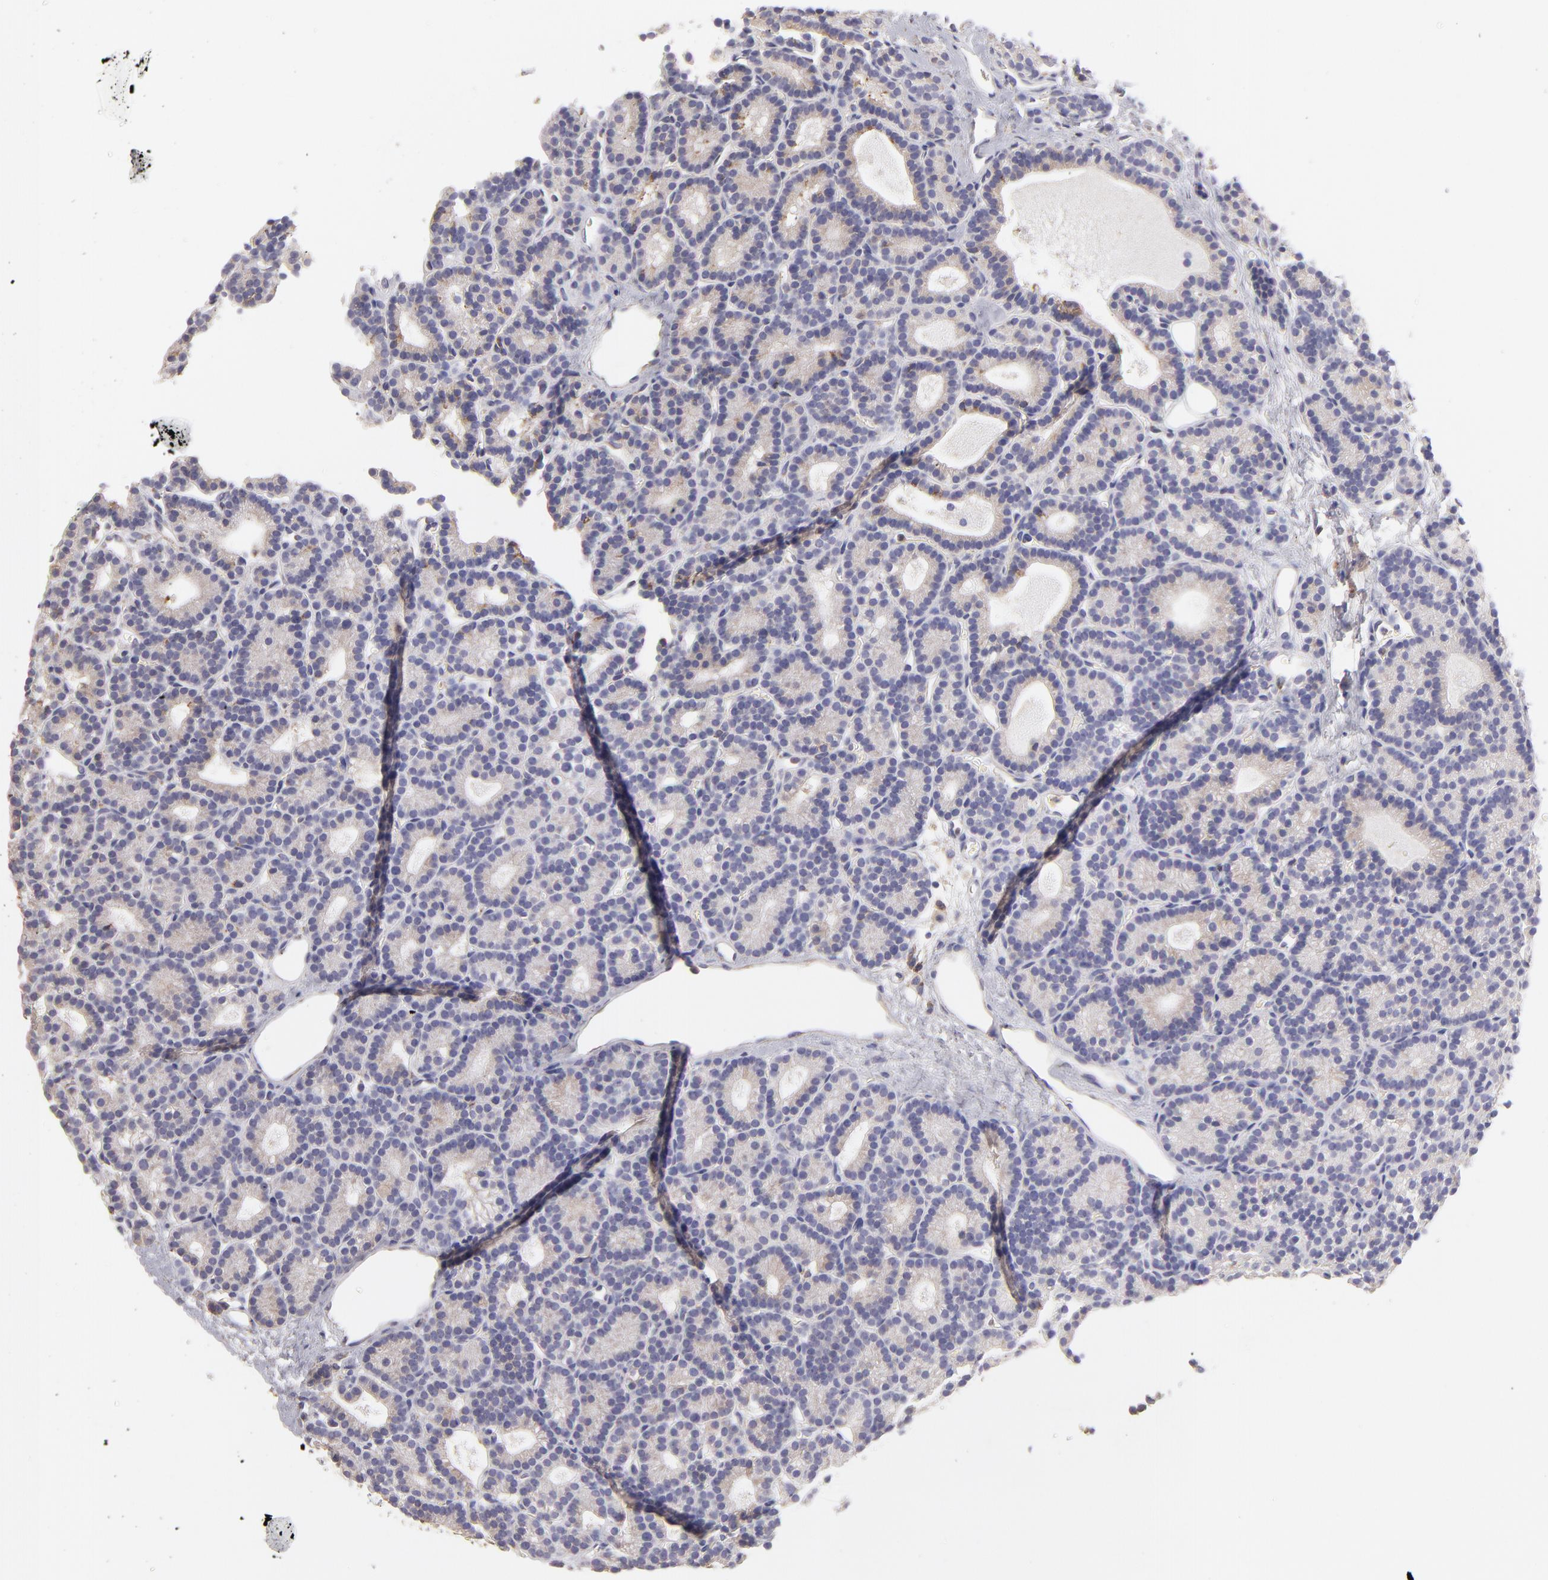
{"staining": {"intensity": "weak", "quantity": ">75%", "location": "cytoplasmic/membranous"}, "tissue": "parathyroid gland", "cell_type": "Glandular cells", "image_type": "normal", "snomed": [{"axis": "morphology", "description": "Normal tissue, NOS"}, {"axis": "topography", "description": "Parathyroid gland"}], "caption": "An IHC photomicrograph of benign tissue is shown. Protein staining in brown labels weak cytoplasmic/membranous positivity in parathyroid gland within glandular cells. (DAB (3,3'-diaminobenzidine) IHC with brightfield microscopy, high magnification).", "gene": "CALR", "patient": {"sex": "male", "age": 85}}